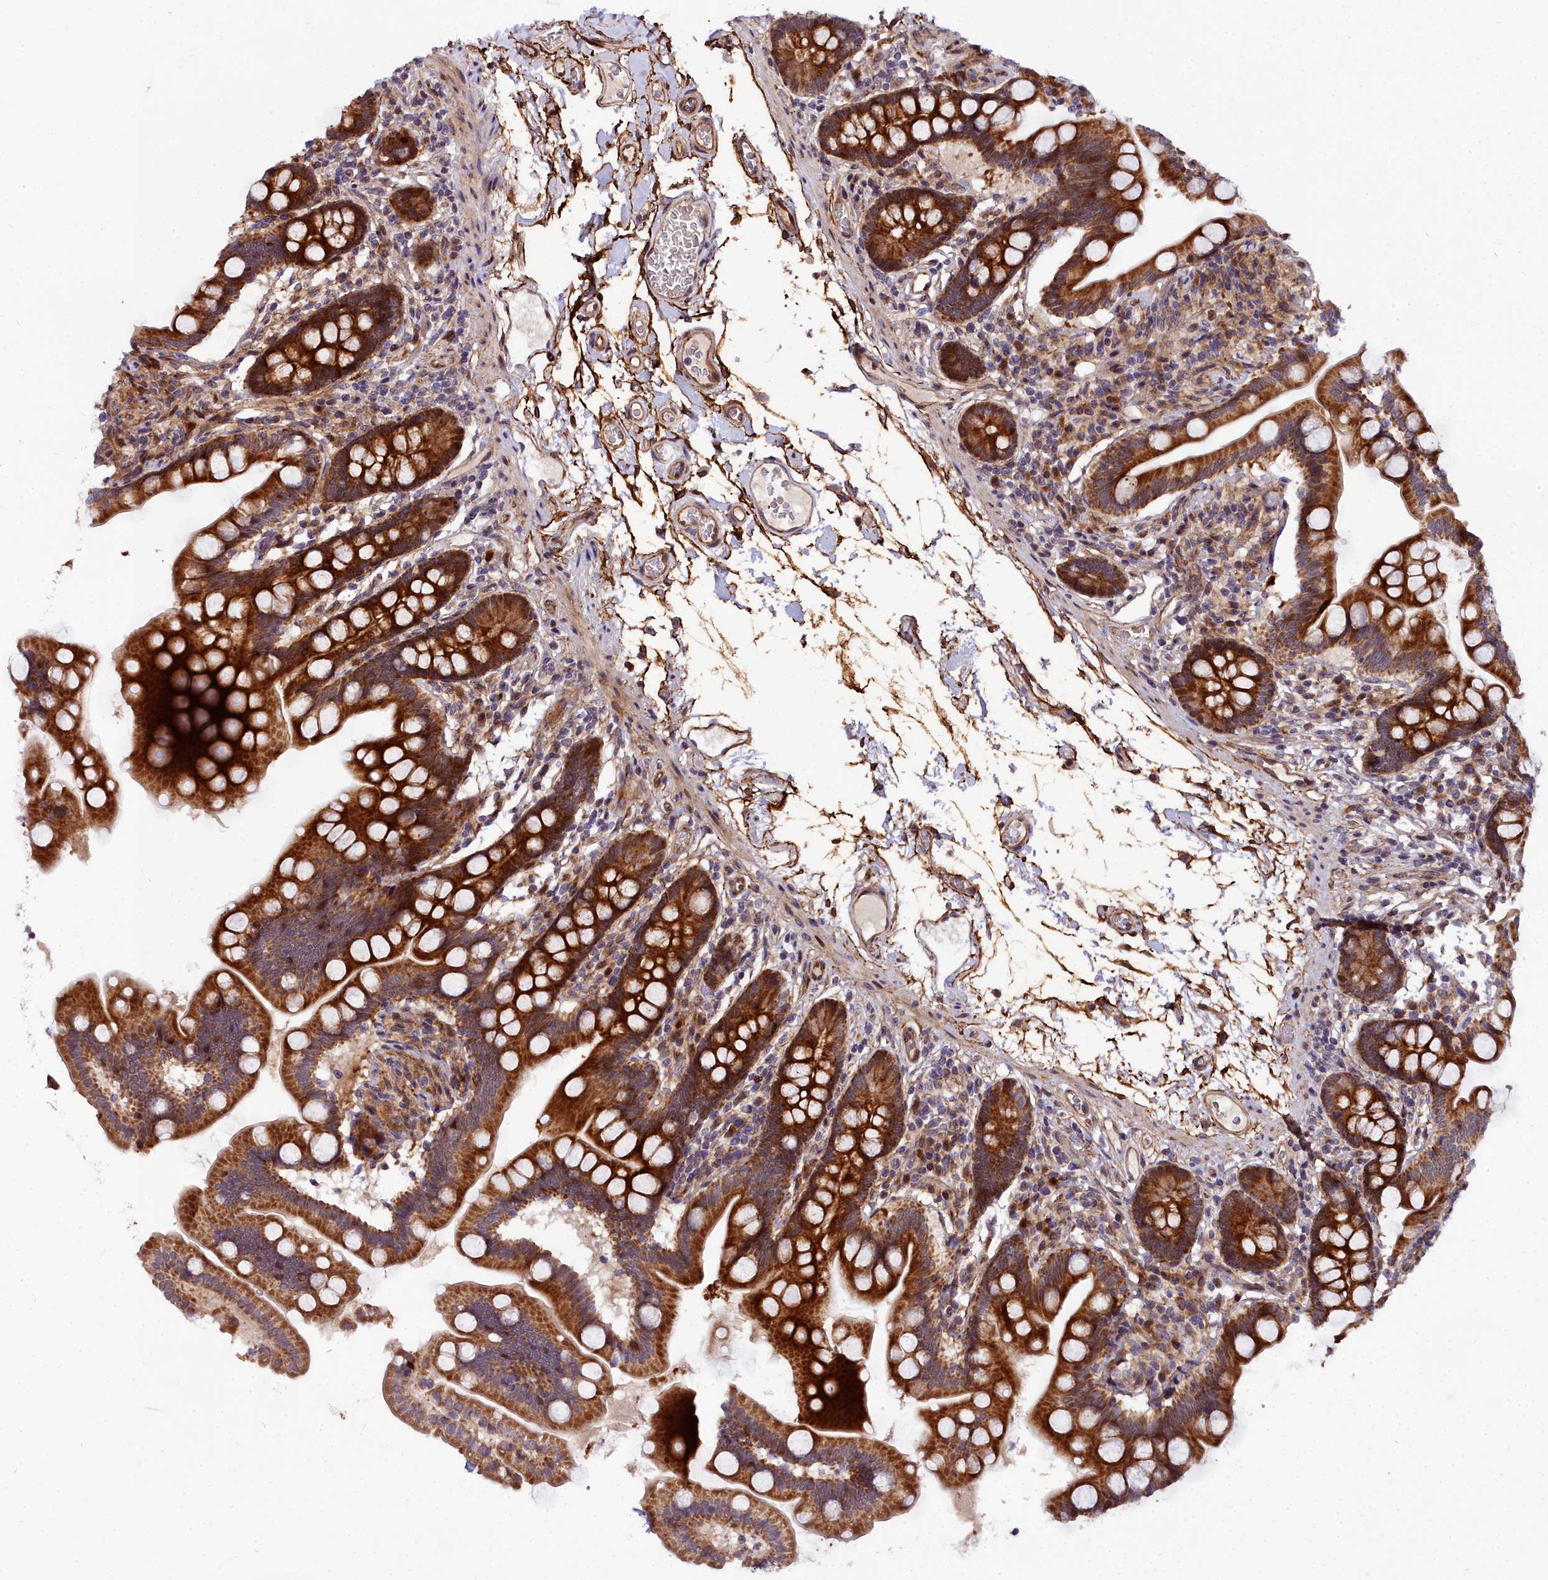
{"staining": {"intensity": "strong", "quantity": ">75%", "location": "cytoplasmic/membranous"}, "tissue": "small intestine", "cell_type": "Glandular cells", "image_type": "normal", "snomed": [{"axis": "morphology", "description": "Normal tissue, NOS"}, {"axis": "topography", "description": "Small intestine"}], "caption": "Protein staining of unremarkable small intestine displays strong cytoplasmic/membranous positivity in about >75% of glandular cells. (DAB (3,3'-diaminobenzidine) = brown stain, brightfield microscopy at high magnification).", "gene": "MRPS11", "patient": {"sex": "female", "age": 64}}